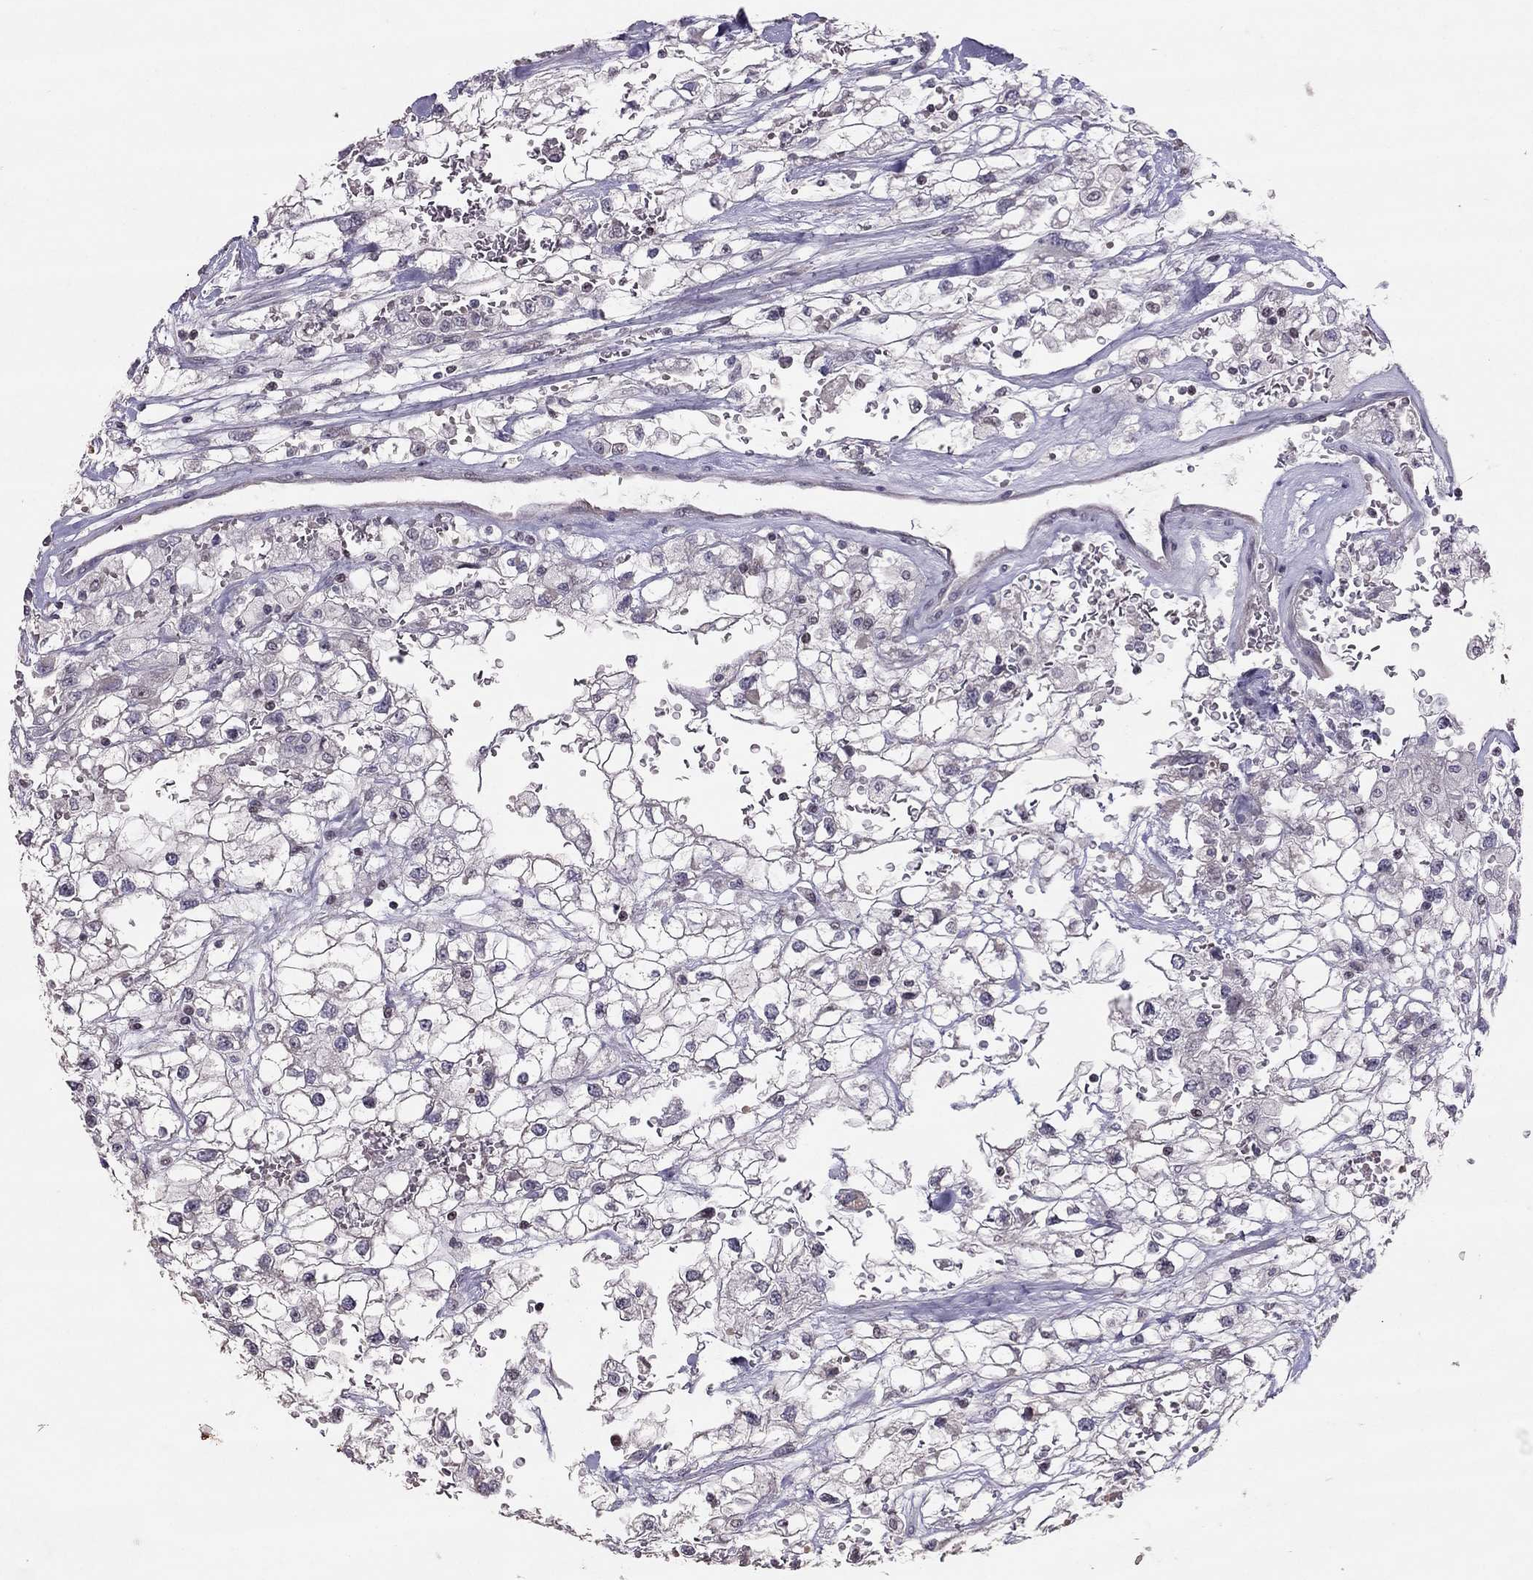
{"staining": {"intensity": "negative", "quantity": "none", "location": "none"}, "tissue": "renal cancer", "cell_type": "Tumor cells", "image_type": "cancer", "snomed": [{"axis": "morphology", "description": "Adenocarcinoma, NOS"}, {"axis": "topography", "description": "Kidney"}], "caption": "Tumor cells show no significant protein expression in adenocarcinoma (renal). (IHC, brightfield microscopy, high magnification).", "gene": "TSHB", "patient": {"sex": "male", "age": 59}}